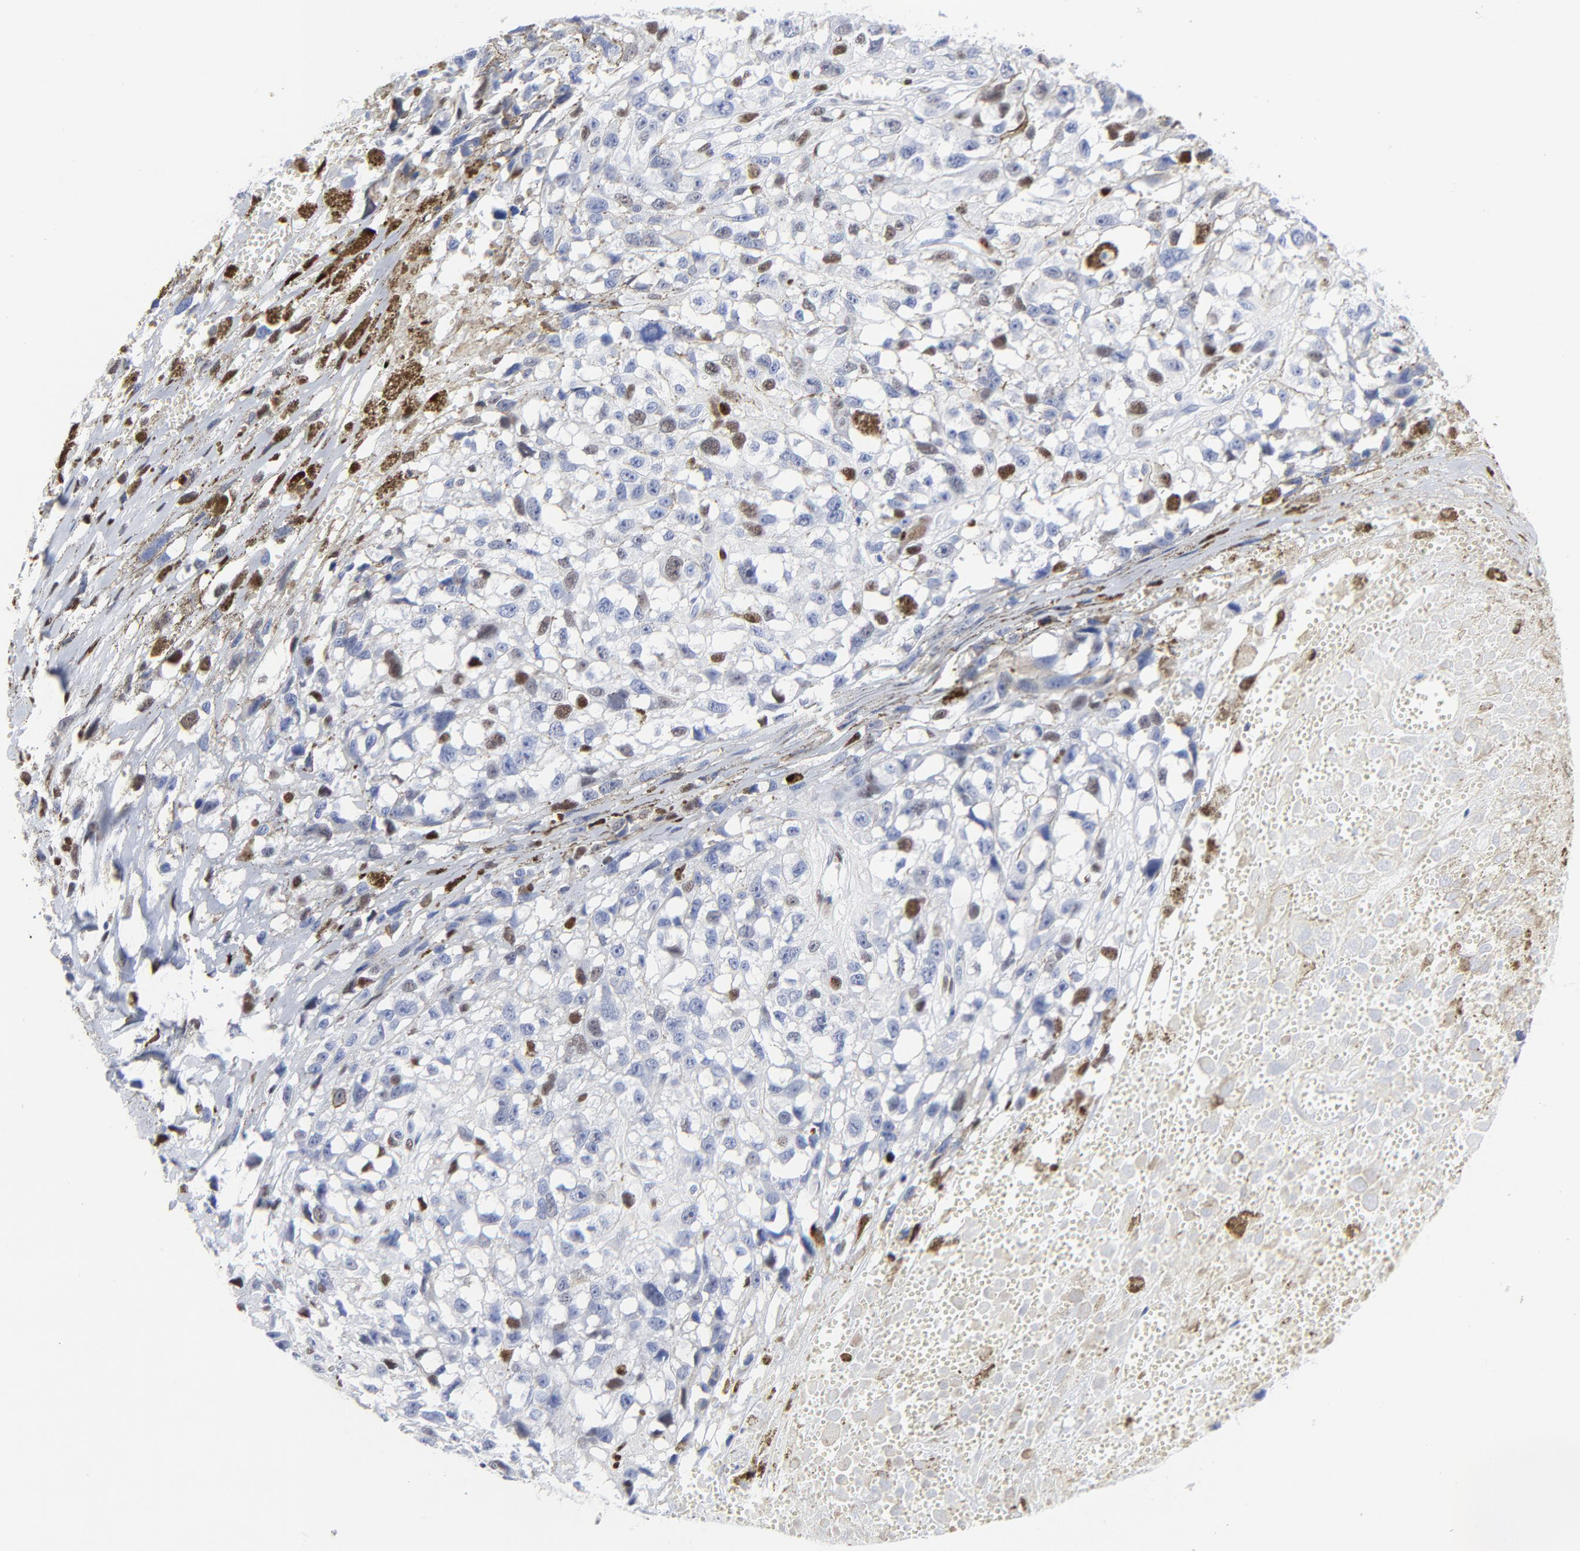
{"staining": {"intensity": "strong", "quantity": "<25%", "location": "nuclear"}, "tissue": "melanoma", "cell_type": "Tumor cells", "image_type": "cancer", "snomed": [{"axis": "morphology", "description": "Malignant melanoma, Metastatic site"}, {"axis": "topography", "description": "Lymph node"}], "caption": "The micrograph exhibits staining of melanoma, revealing strong nuclear protein expression (brown color) within tumor cells. (IHC, brightfield microscopy, high magnification).", "gene": "JUN", "patient": {"sex": "male", "age": 59}}